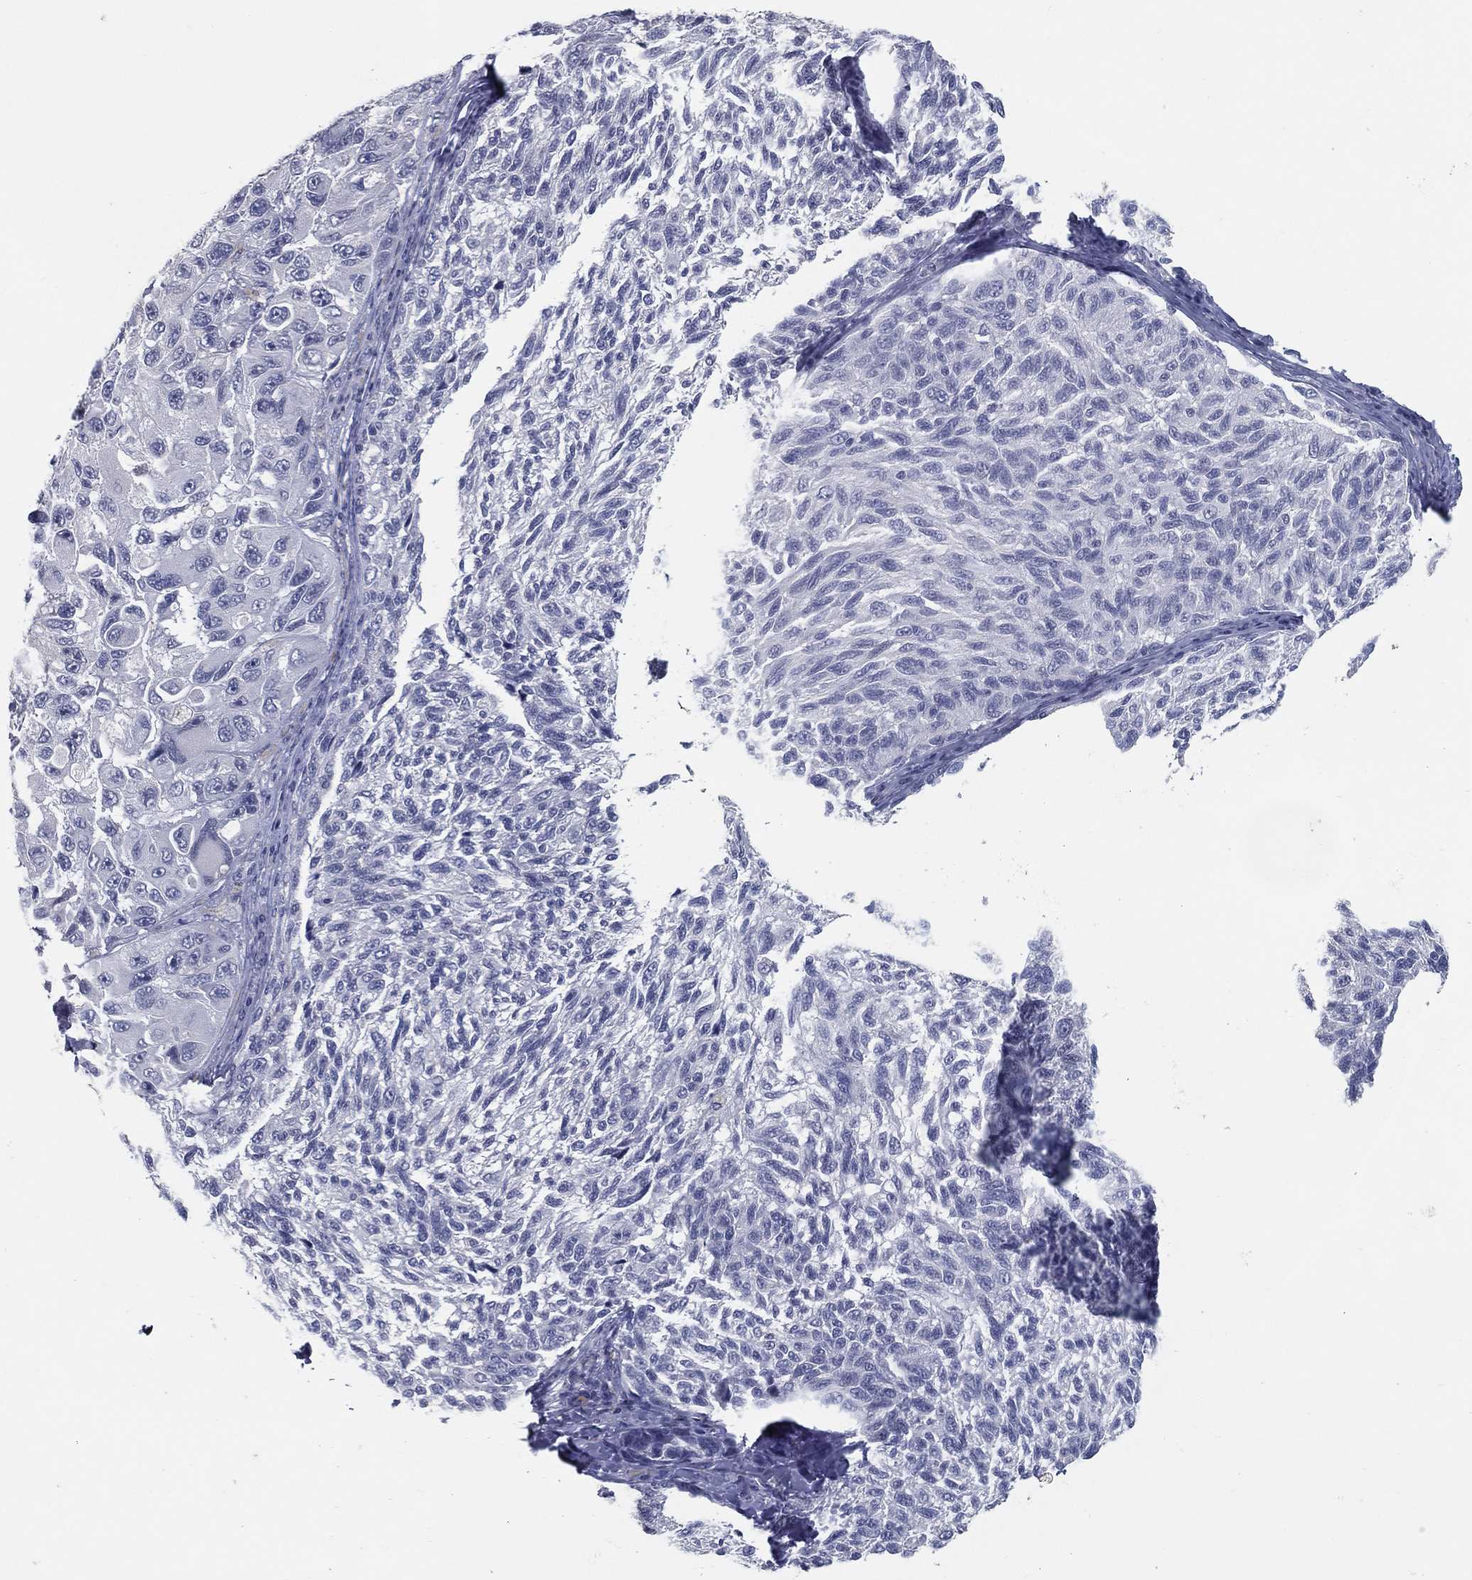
{"staining": {"intensity": "negative", "quantity": "none", "location": "none"}, "tissue": "melanoma", "cell_type": "Tumor cells", "image_type": "cancer", "snomed": [{"axis": "morphology", "description": "Malignant melanoma, NOS"}, {"axis": "topography", "description": "Skin"}], "caption": "An image of malignant melanoma stained for a protein displays no brown staining in tumor cells.", "gene": "ACE2", "patient": {"sex": "female", "age": 73}}